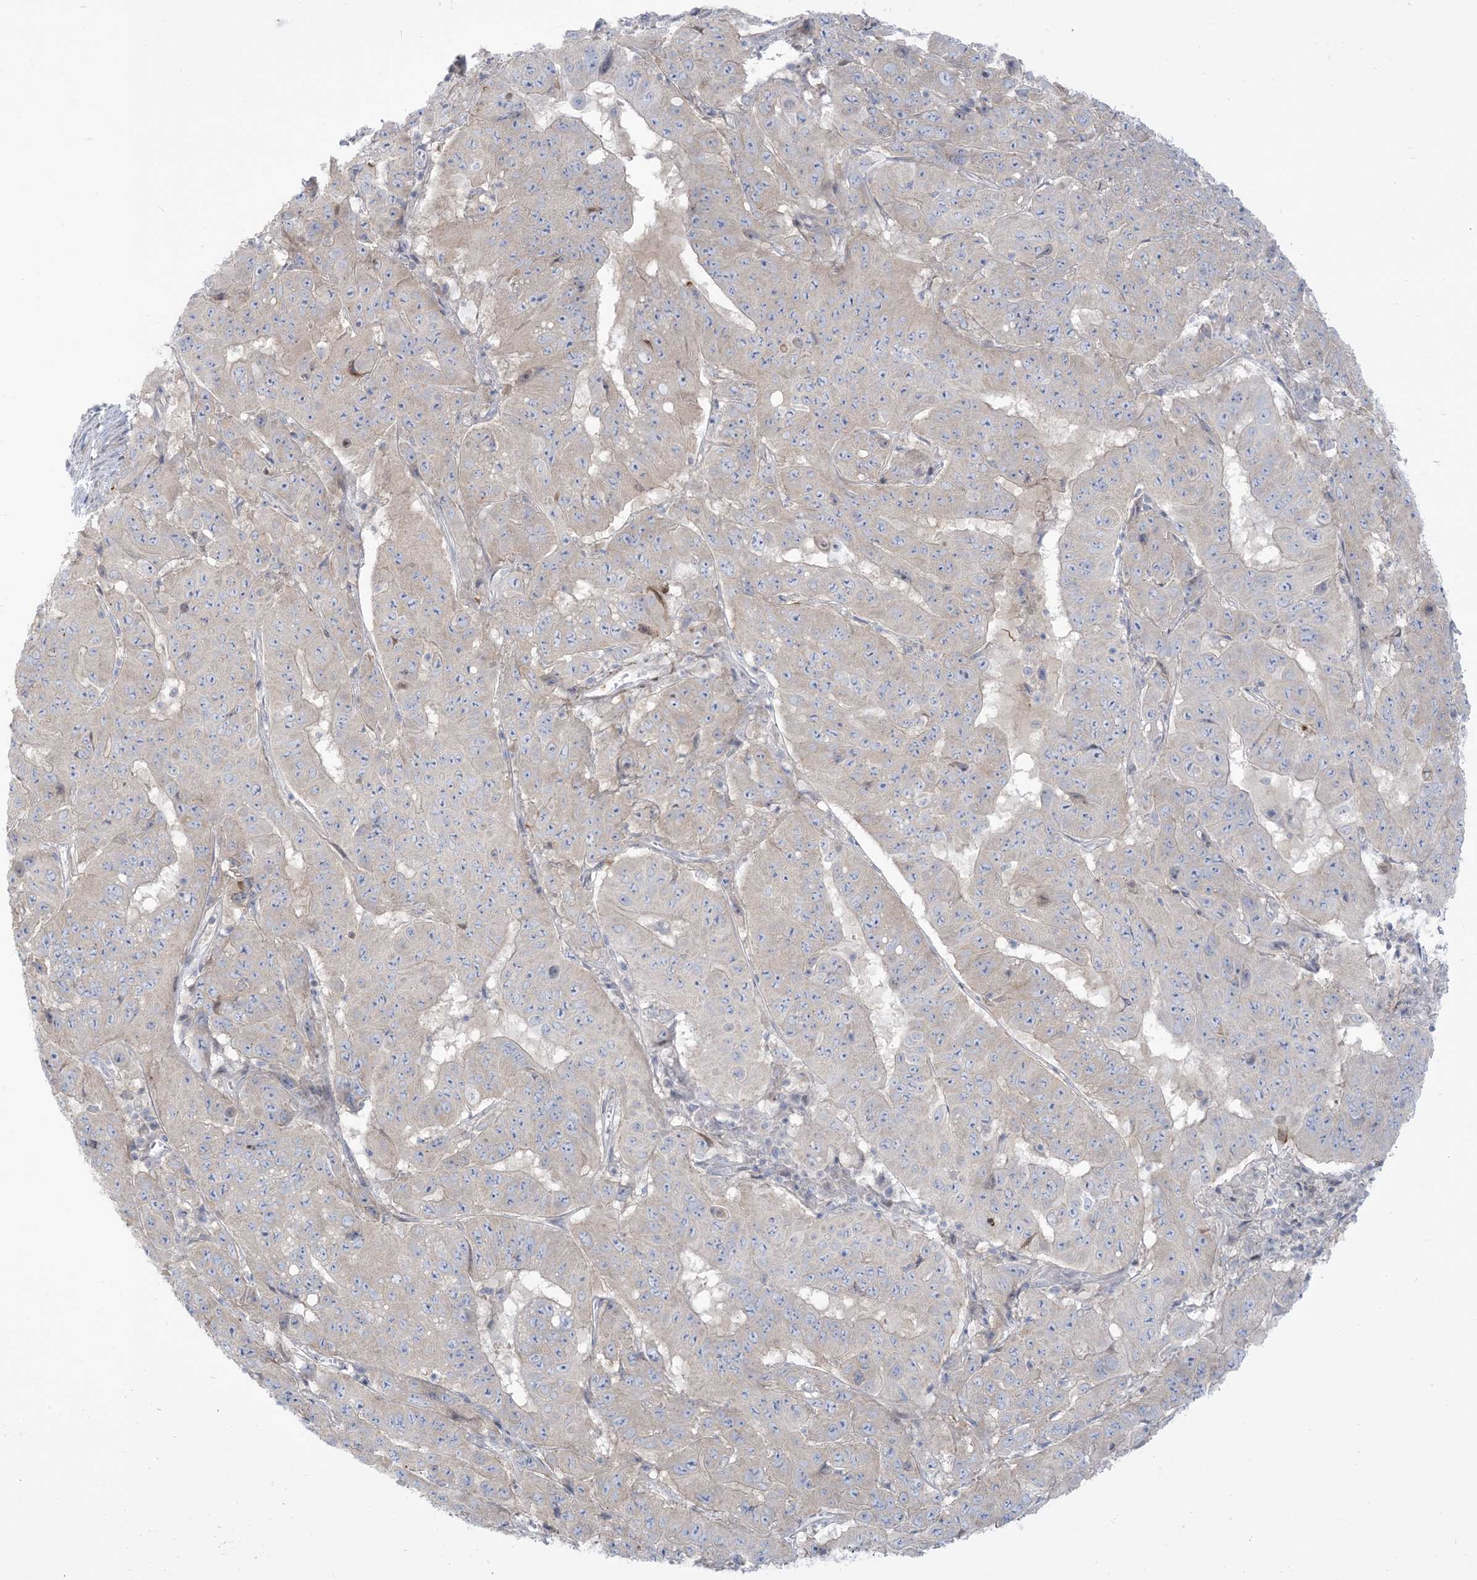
{"staining": {"intensity": "negative", "quantity": "none", "location": "none"}, "tissue": "pancreatic cancer", "cell_type": "Tumor cells", "image_type": "cancer", "snomed": [{"axis": "morphology", "description": "Adenocarcinoma, NOS"}, {"axis": "topography", "description": "Pancreas"}], "caption": "Immunohistochemical staining of pancreatic cancer (adenocarcinoma) reveals no significant positivity in tumor cells.", "gene": "AFTPH", "patient": {"sex": "male", "age": 63}}